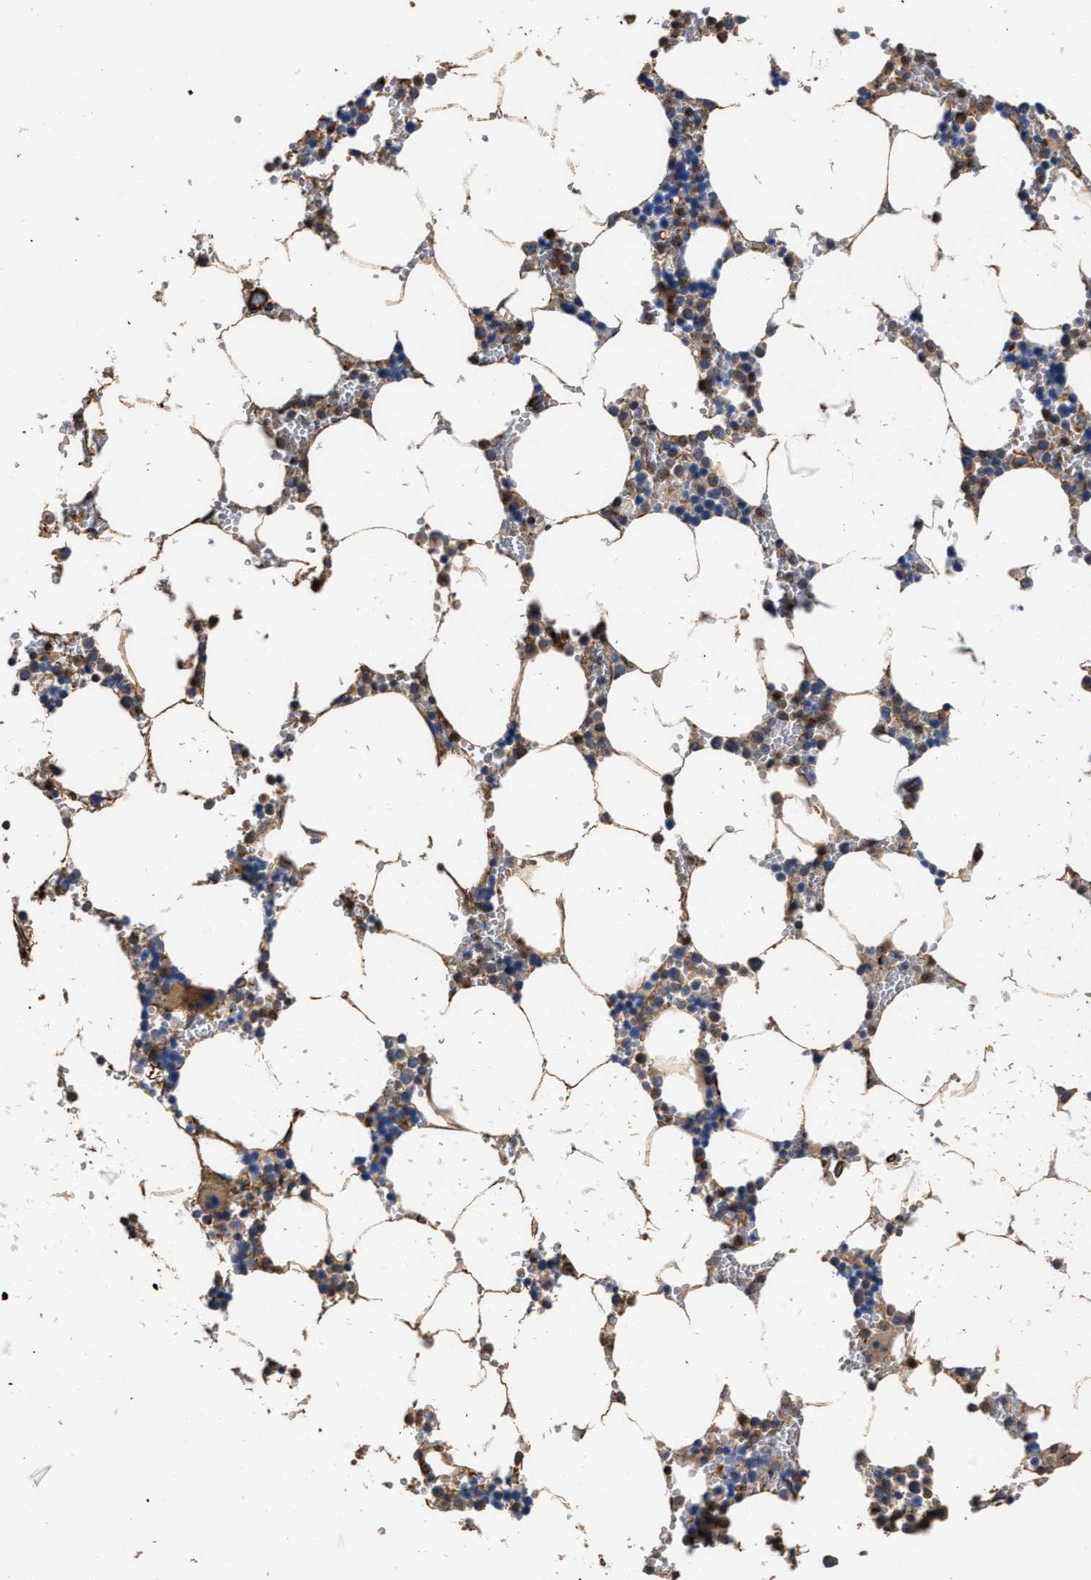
{"staining": {"intensity": "moderate", "quantity": "25%-75%", "location": "cytoplasmic/membranous"}, "tissue": "bone marrow", "cell_type": "Hematopoietic cells", "image_type": "normal", "snomed": [{"axis": "morphology", "description": "Normal tissue, NOS"}, {"axis": "topography", "description": "Bone marrow"}], "caption": "Immunohistochemical staining of normal bone marrow reveals moderate cytoplasmic/membranous protein staining in approximately 25%-75% of hematopoietic cells.", "gene": "TSPAN33", "patient": {"sex": "male", "age": 70}}